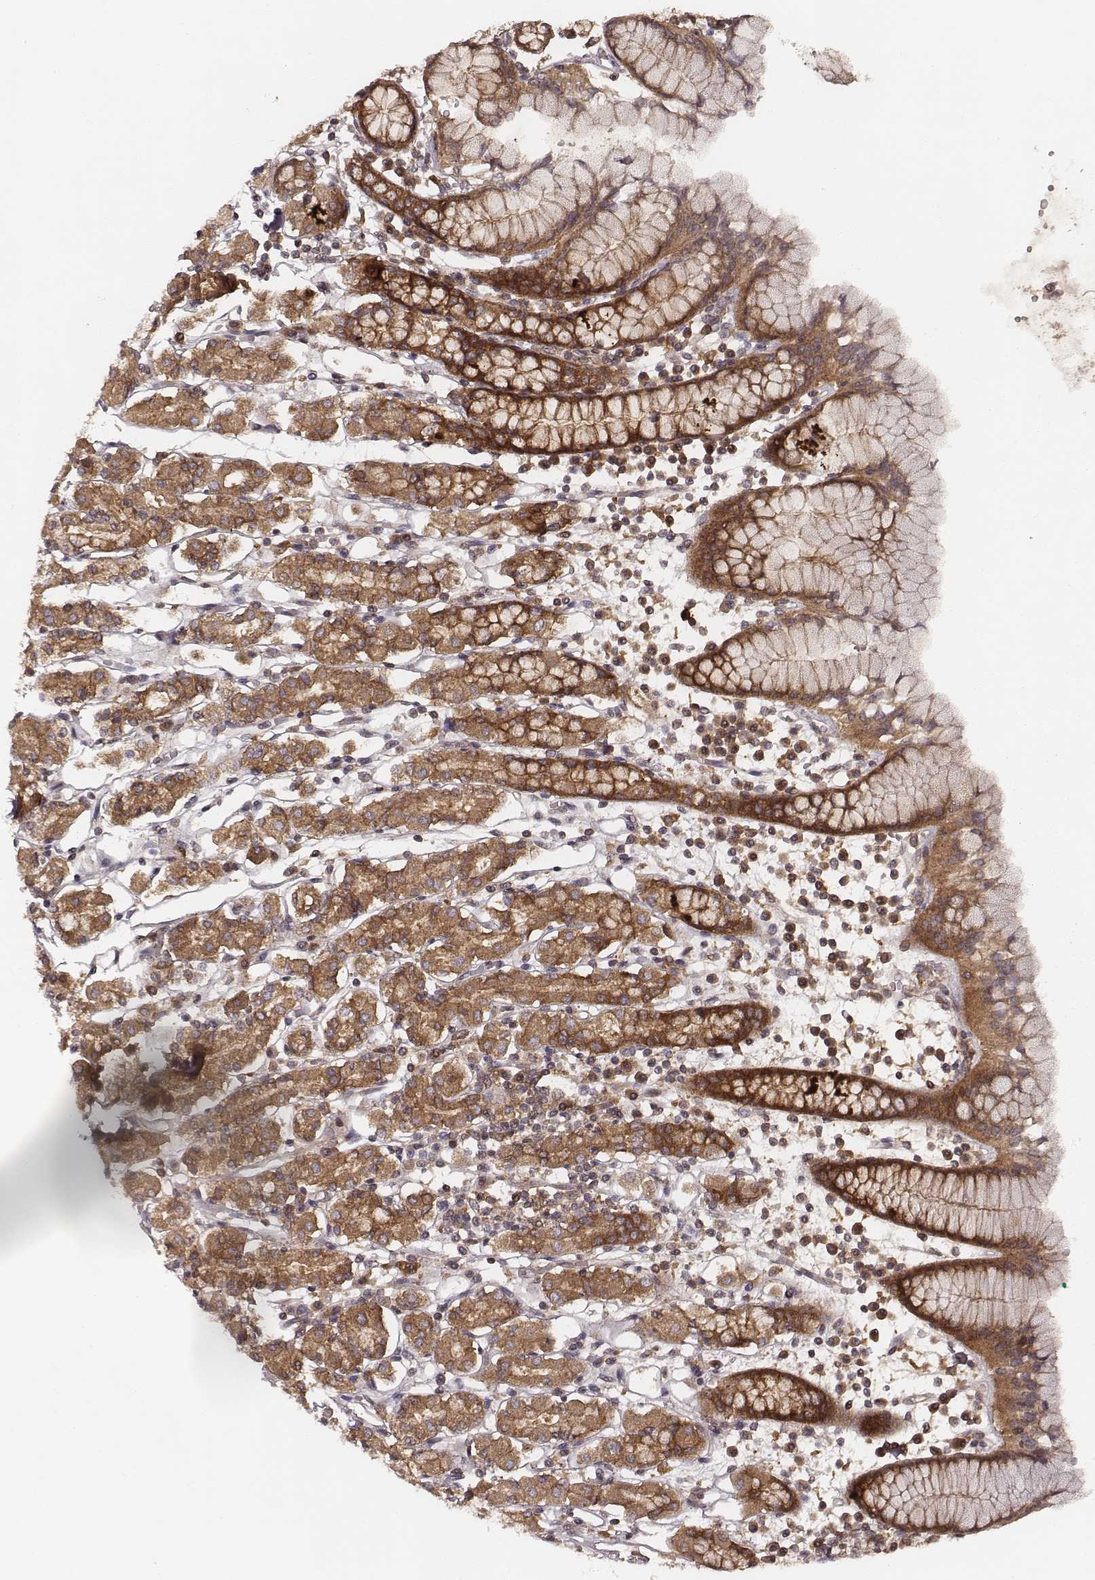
{"staining": {"intensity": "strong", "quantity": "25%-75%", "location": "cytoplasmic/membranous"}, "tissue": "stomach", "cell_type": "Glandular cells", "image_type": "normal", "snomed": [{"axis": "morphology", "description": "Normal tissue, NOS"}, {"axis": "topography", "description": "Stomach, upper"}, {"axis": "topography", "description": "Stomach"}], "caption": "A high-resolution histopathology image shows immunohistochemistry (IHC) staining of normal stomach, which demonstrates strong cytoplasmic/membranous positivity in about 25%-75% of glandular cells.", "gene": "VPS26A", "patient": {"sex": "male", "age": 62}}